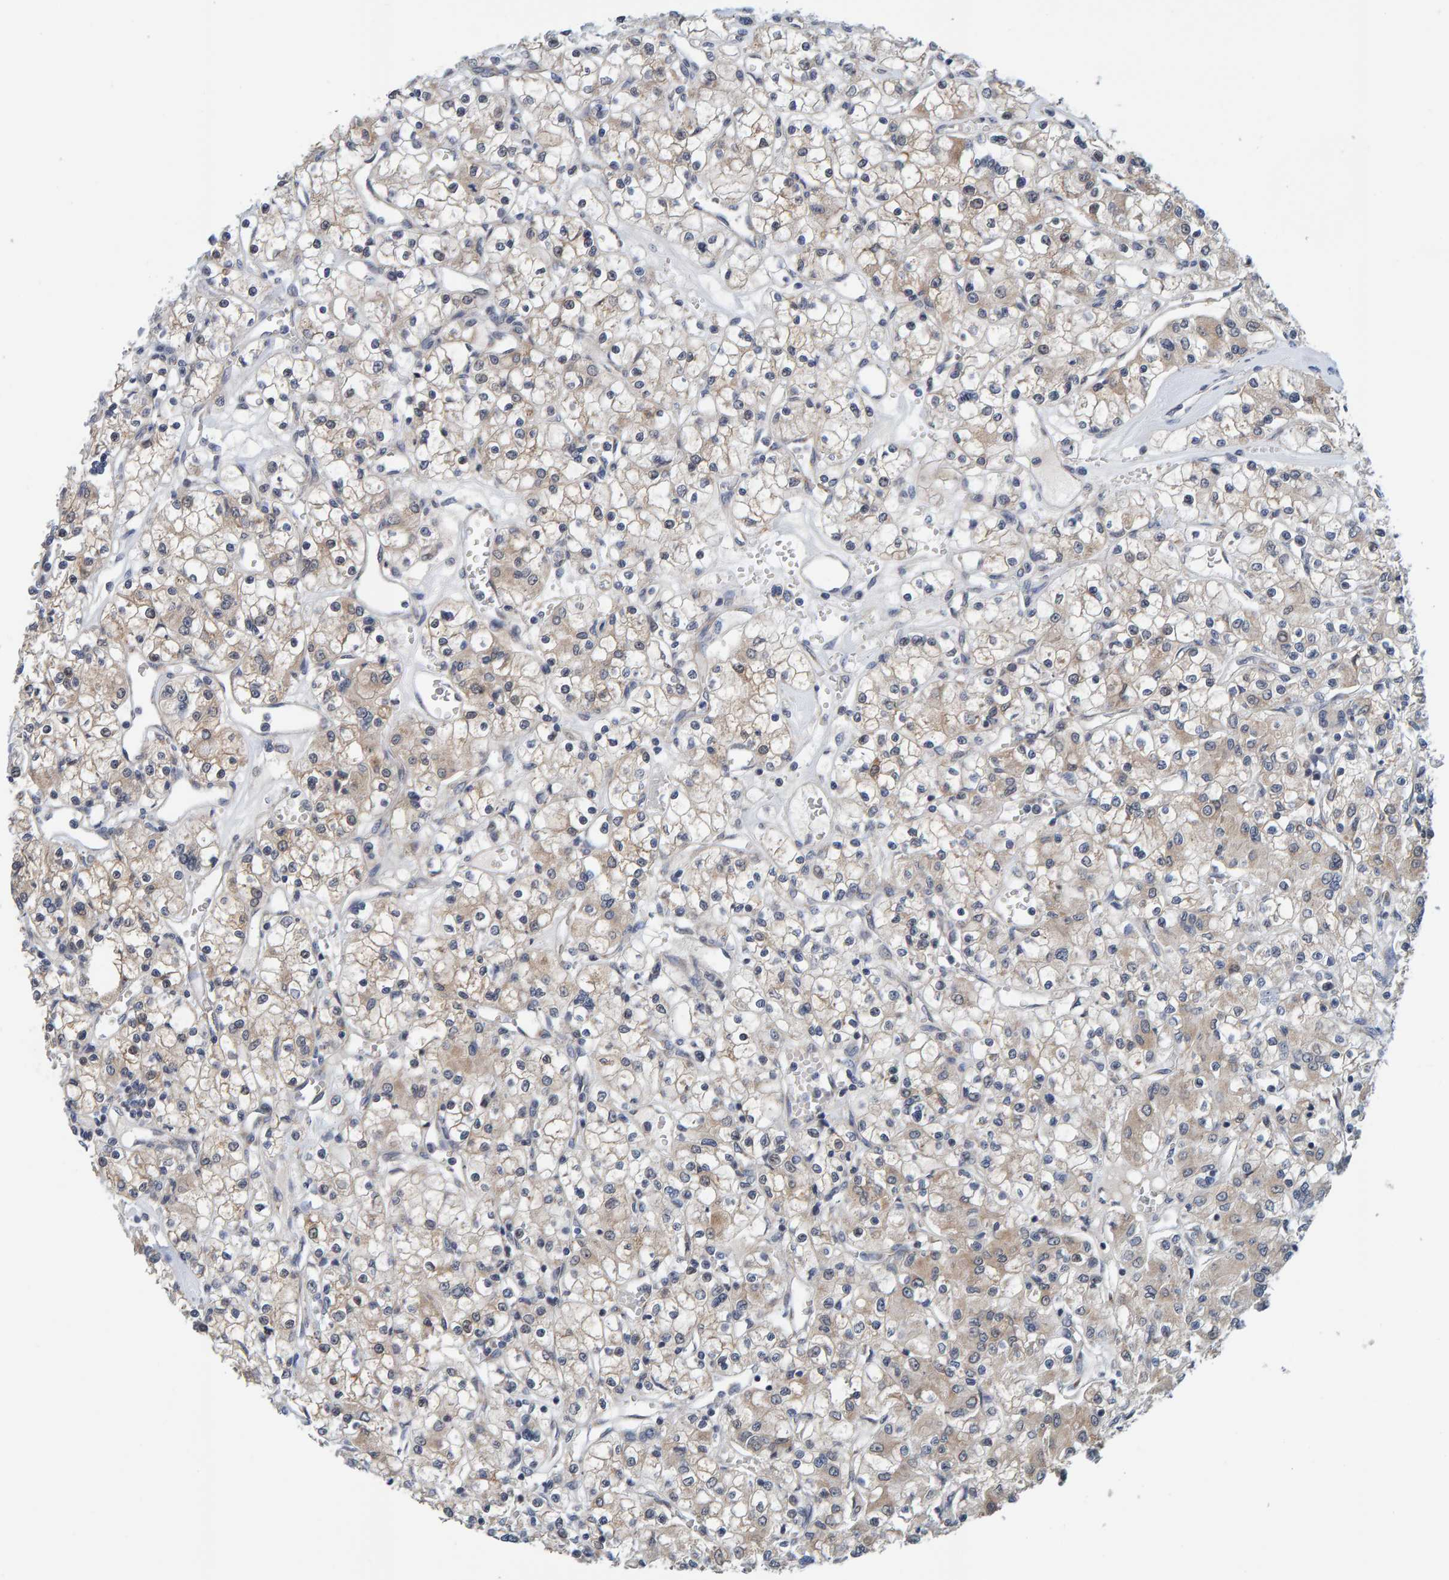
{"staining": {"intensity": "weak", "quantity": ">75%", "location": "cytoplasmic/membranous"}, "tissue": "renal cancer", "cell_type": "Tumor cells", "image_type": "cancer", "snomed": [{"axis": "morphology", "description": "Adenocarcinoma, NOS"}, {"axis": "topography", "description": "Kidney"}], "caption": "Renal cancer (adenocarcinoma) stained for a protein (brown) exhibits weak cytoplasmic/membranous positive staining in about >75% of tumor cells.", "gene": "SCRN2", "patient": {"sex": "female", "age": 59}}